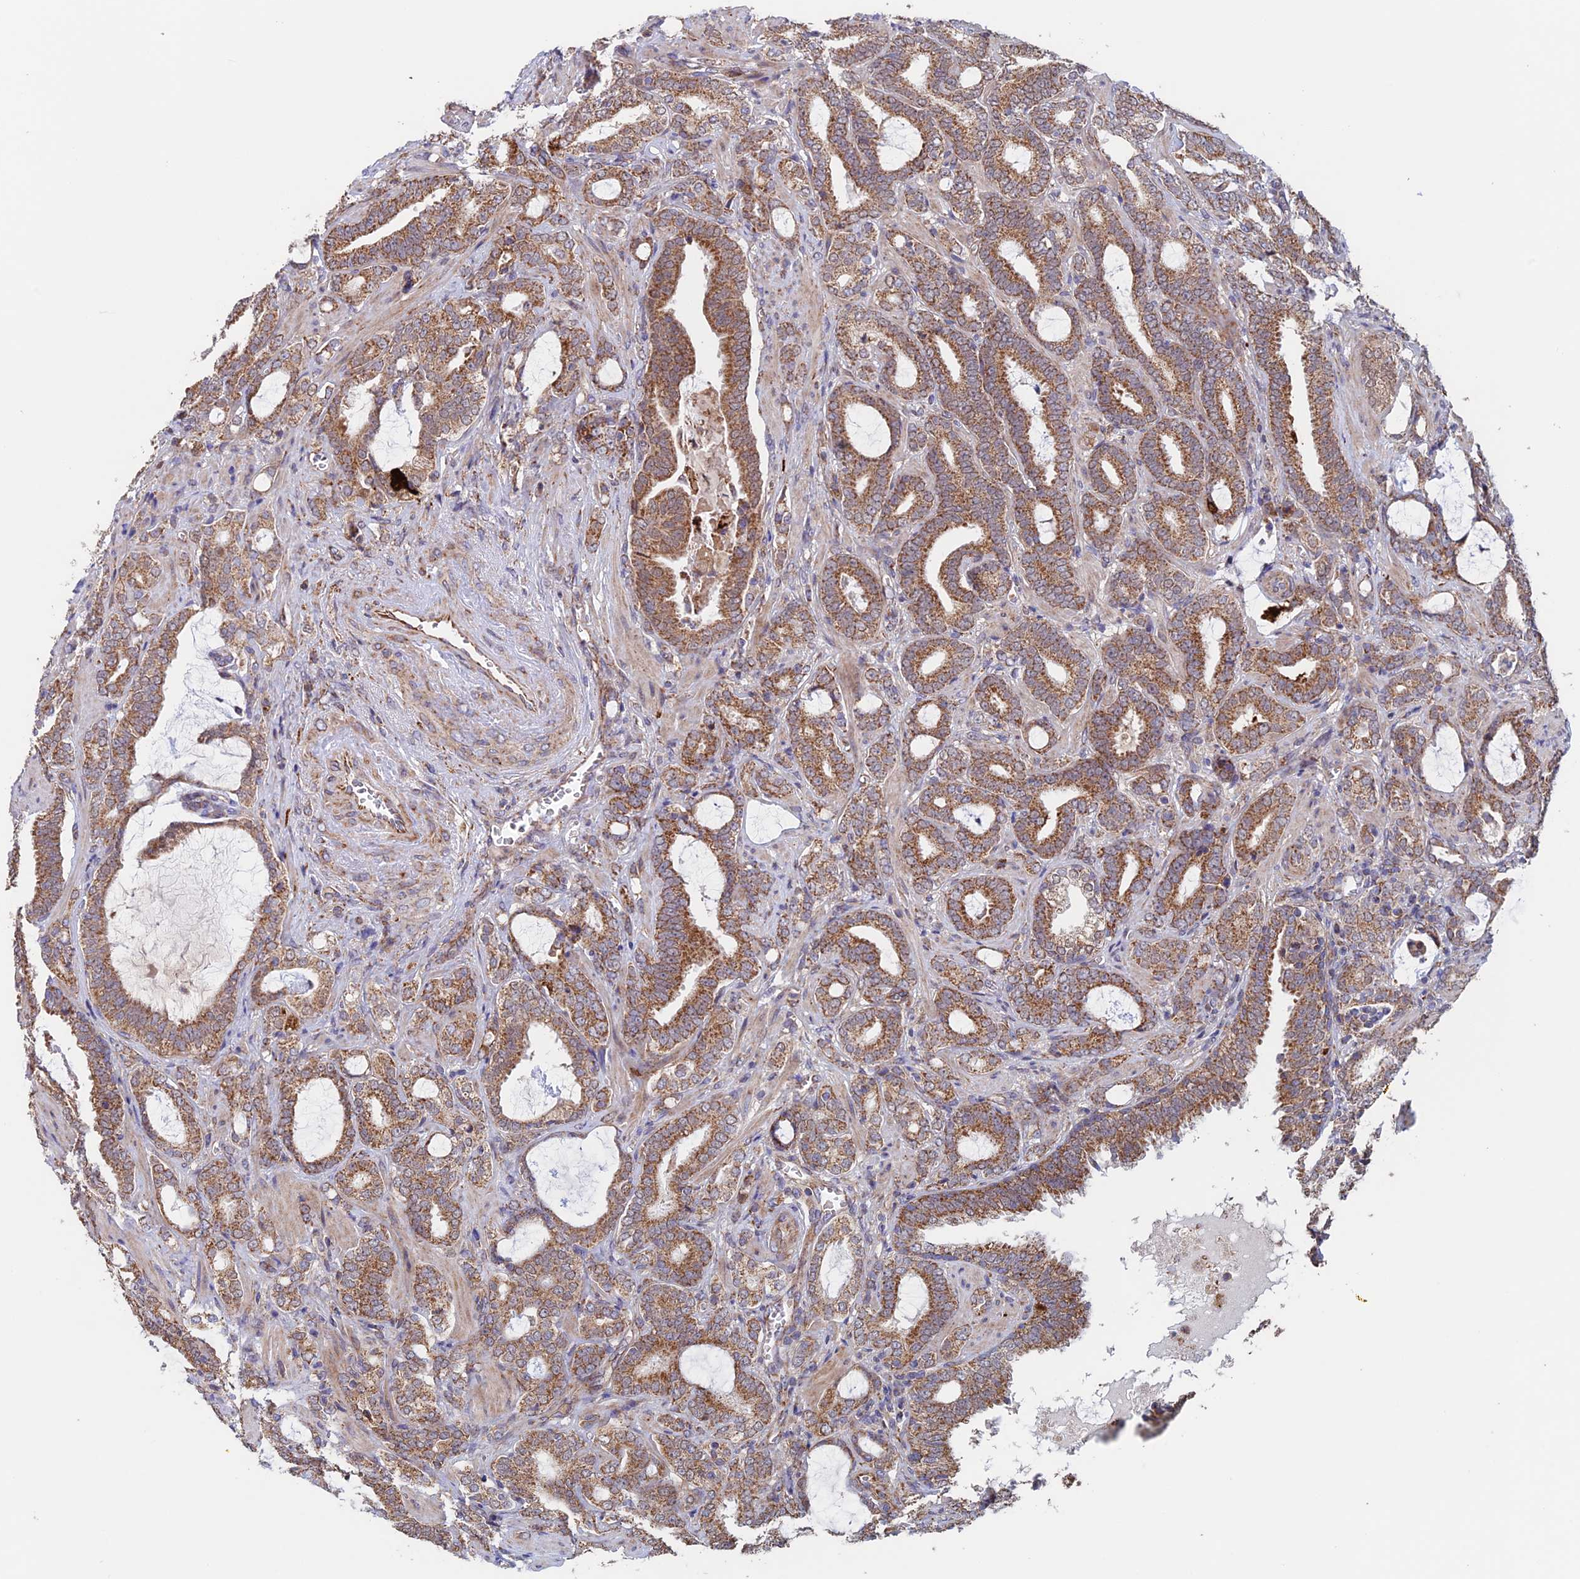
{"staining": {"intensity": "strong", "quantity": ">75%", "location": "cytoplasmic/membranous"}, "tissue": "prostate cancer", "cell_type": "Tumor cells", "image_type": "cancer", "snomed": [{"axis": "morphology", "description": "Adenocarcinoma, High grade"}, {"axis": "topography", "description": "Prostate and seminal vesicle, NOS"}], "caption": "Immunohistochemical staining of prostate cancer (high-grade adenocarcinoma) displays high levels of strong cytoplasmic/membranous expression in about >75% of tumor cells. (Stains: DAB in brown, nuclei in blue, Microscopy: brightfield microscopy at high magnification).", "gene": "MRPL1", "patient": {"sex": "male", "age": 67}}